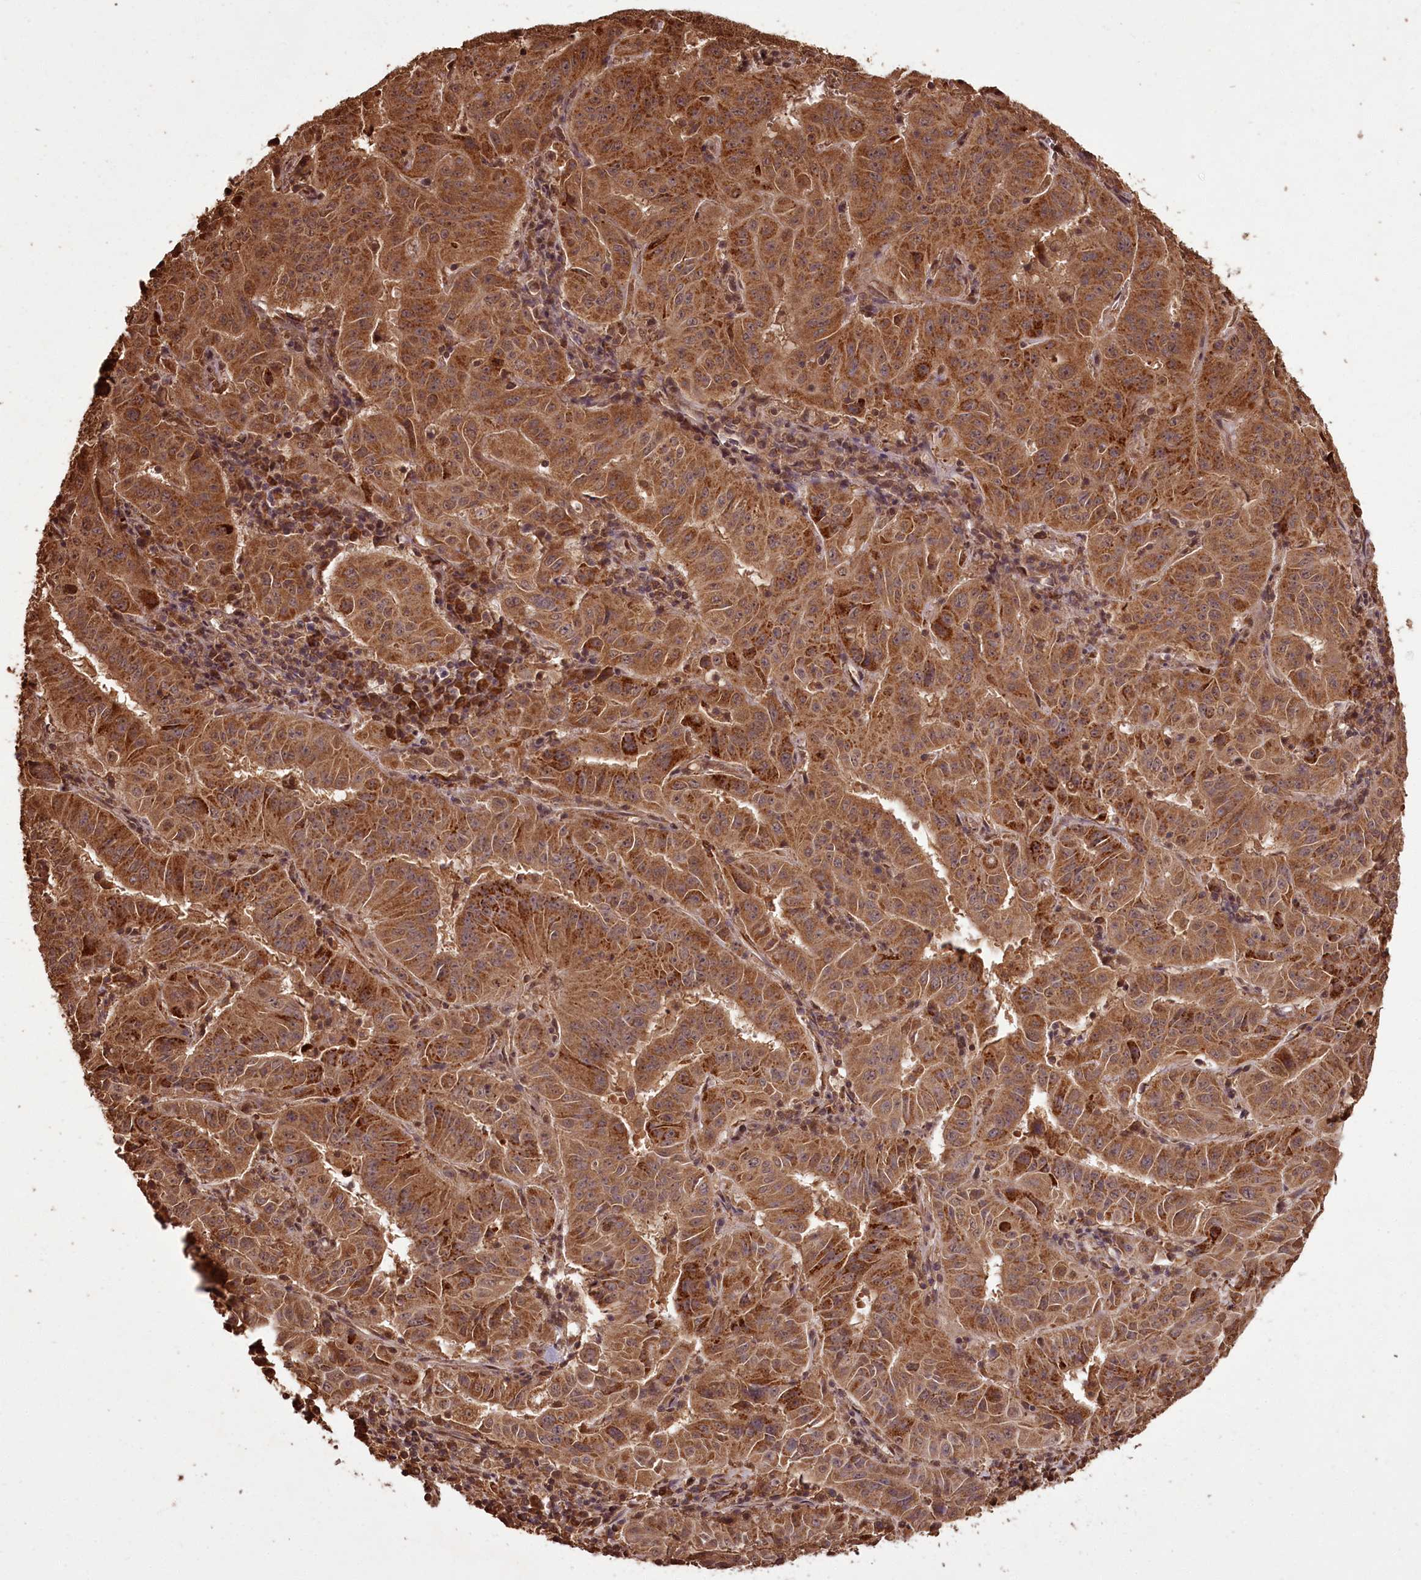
{"staining": {"intensity": "moderate", "quantity": ">75%", "location": "cytoplasmic/membranous"}, "tissue": "pancreatic cancer", "cell_type": "Tumor cells", "image_type": "cancer", "snomed": [{"axis": "morphology", "description": "Adenocarcinoma, NOS"}, {"axis": "topography", "description": "Pancreas"}], "caption": "Adenocarcinoma (pancreatic) was stained to show a protein in brown. There is medium levels of moderate cytoplasmic/membranous positivity in about >75% of tumor cells.", "gene": "NPRL2", "patient": {"sex": "male", "age": 63}}